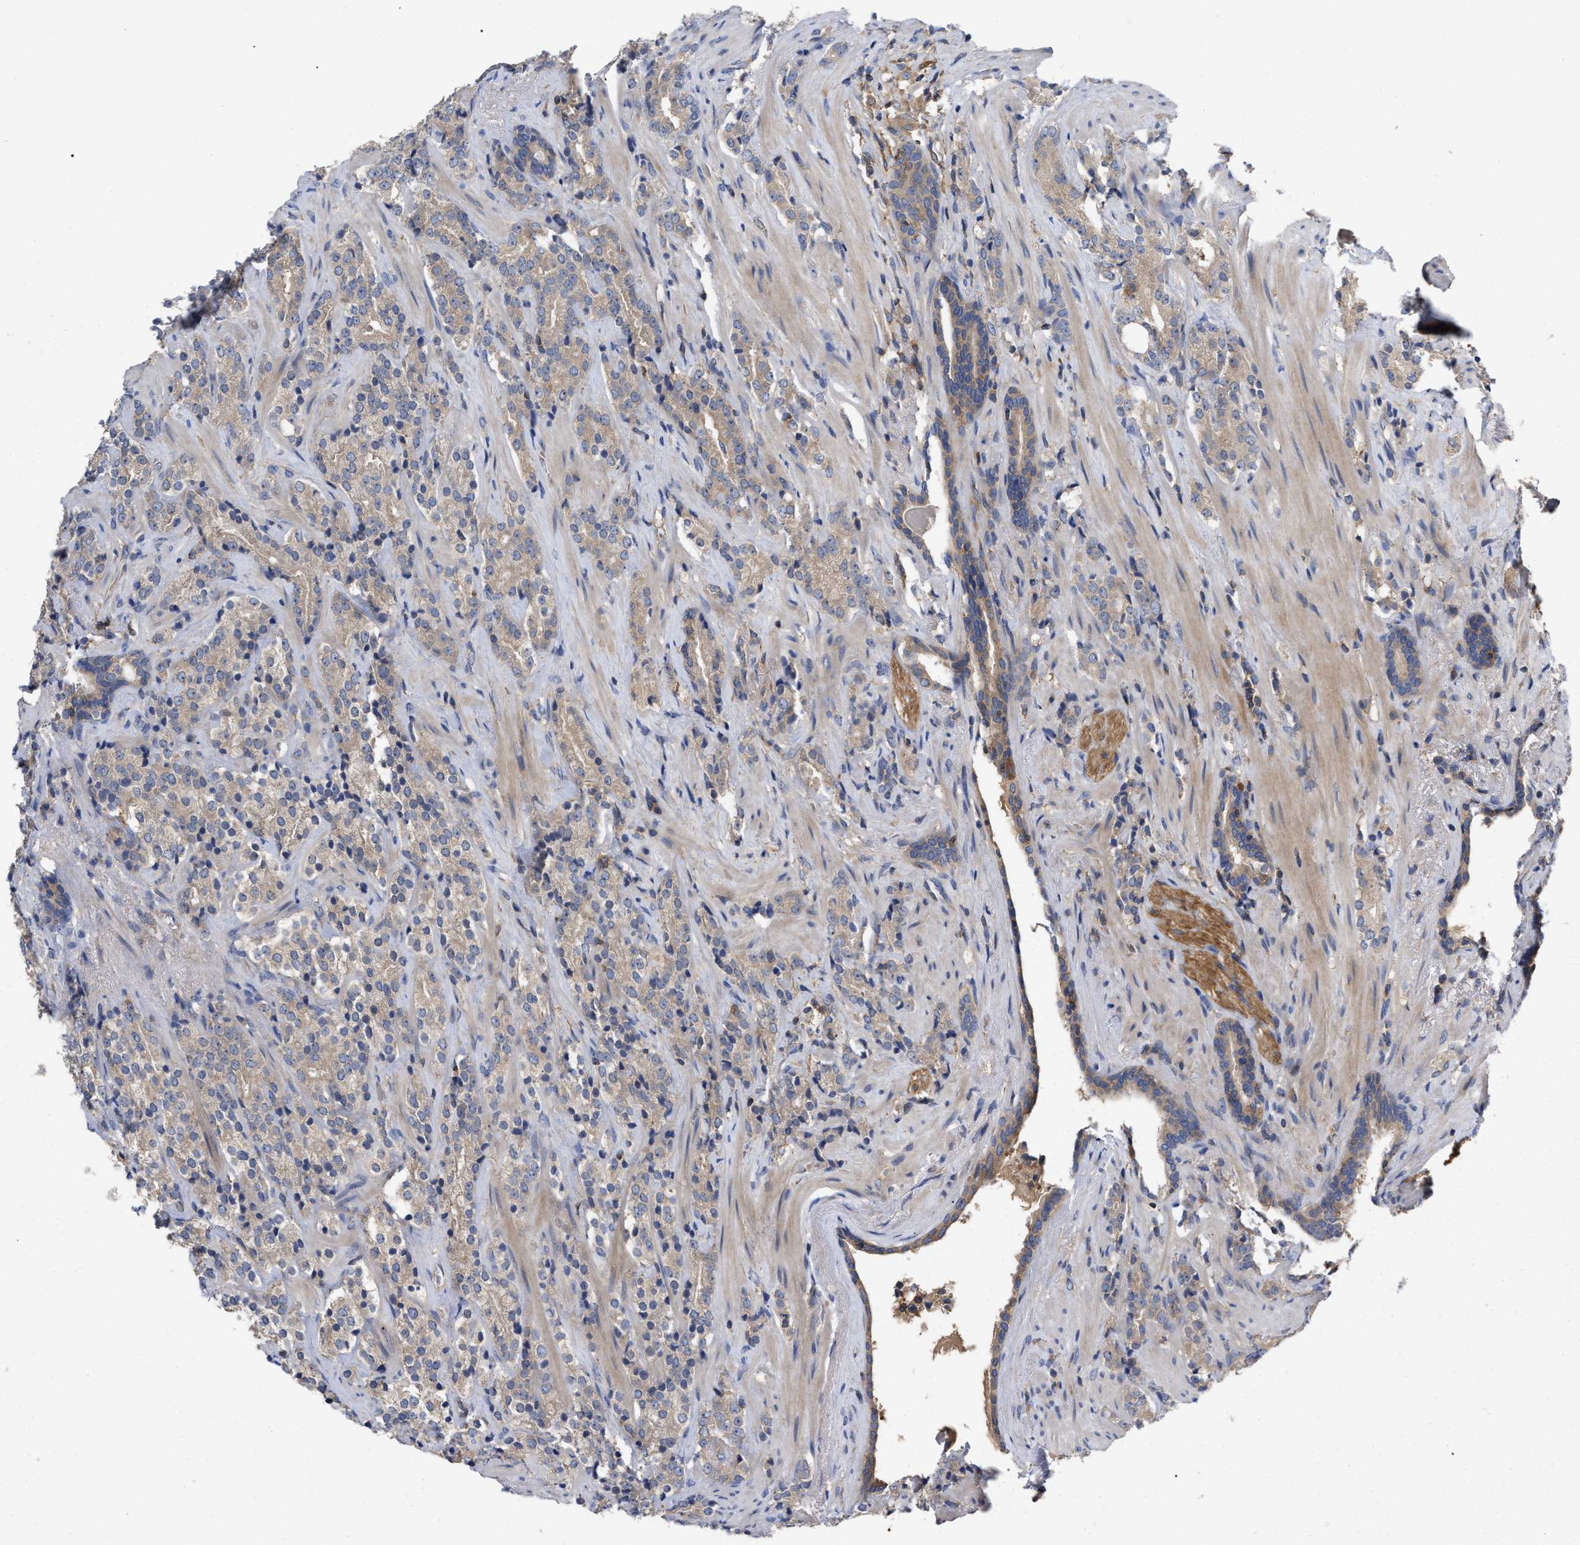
{"staining": {"intensity": "weak", "quantity": "25%-75%", "location": "cytoplasmic/membranous"}, "tissue": "prostate cancer", "cell_type": "Tumor cells", "image_type": "cancer", "snomed": [{"axis": "morphology", "description": "Adenocarcinoma, High grade"}, {"axis": "topography", "description": "Prostate"}], "caption": "High-power microscopy captured an IHC image of prostate adenocarcinoma (high-grade), revealing weak cytoplasmic/membranous positivity in about 25%-75% of tumor cells.", "gene": "RAP1GDS1", "patient": {"sex": "male", "age": 71}}